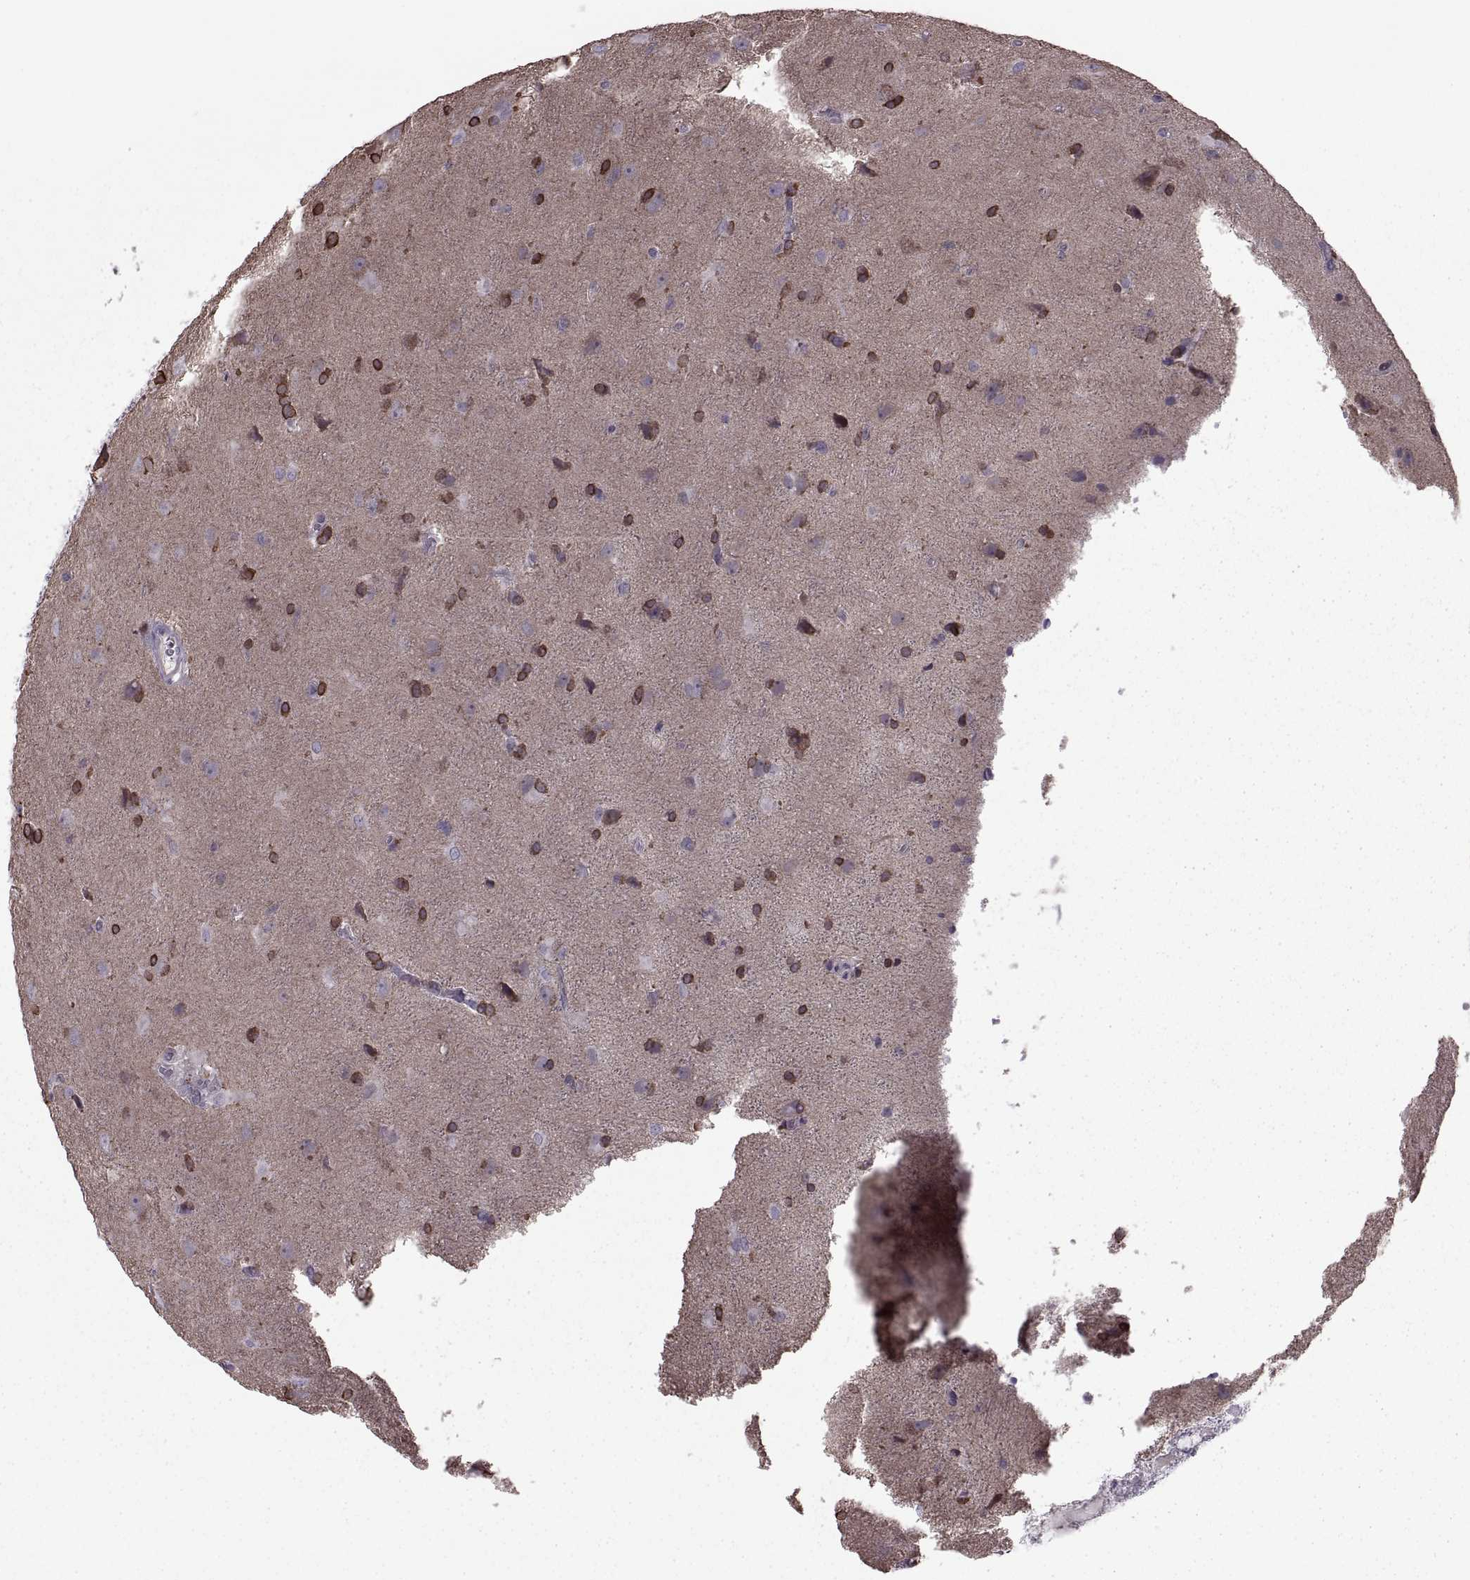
{"staining": {"intensity": "strong", "quantity": ">75%", "location": "cytoplasmic/membranous"}, "tissue": "glioma", "cell_type": "Tumor cells", "image_type": "cancer", "snomed": [{"axis": "morphology", "description": "Glioma, malignant, Low grade"}, {"axis": "topography", "description": "Brain"}], "caption": "A high-resolution image shows immunohistochemistry (IHC) staining of glioma, which demonstrates strong cytoplasmic/membranous staining in about >75% of tumor cells. (DAB (3,3'-diaminobenzidine) = brown stain, brightfield microscopy at high magnification).", "gene": "ODF3", "patient": {"sex": "male", "age": 58}}